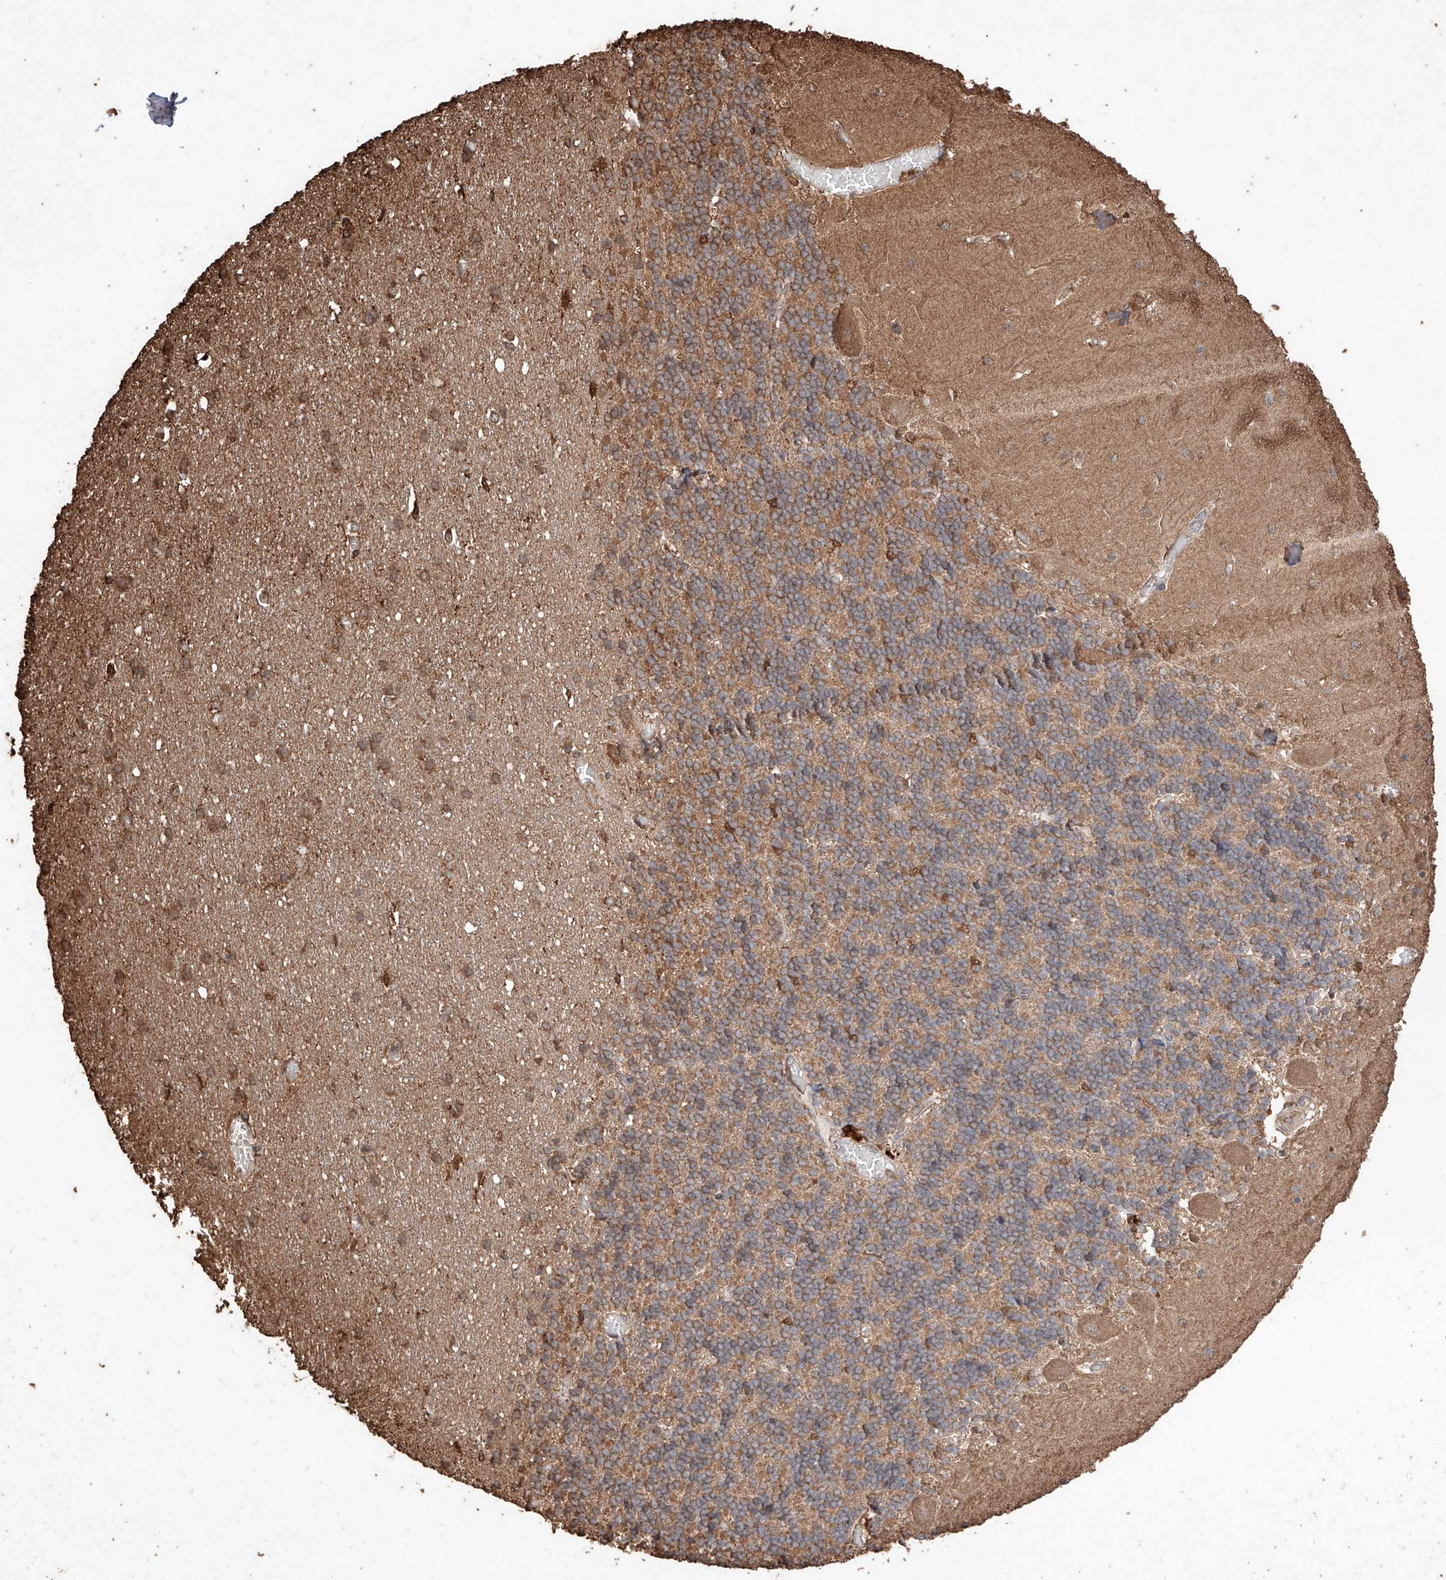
{"staining": {"intensity": "moderate", "quantity": ">75%", "location": "cytoplasmic/membranous"}, "tissue": "cerebellum", "cell_type": "Cells in granular layer", "image_type": "normal", "snomed": [{"axis": "morphology", "description": "Normal tissue, NOS"}, {"axis": "topography", "description": "Cerebellum"}], "caption": "Immunohistochemistry (IHC) of benign human cerebellum demonstrates medium levels of moderate cytoplasmic/membranous staining in about >75% of cells in granular layer.", "gene": "M6PR", "patient": {"sex": "male", "age": 37}}